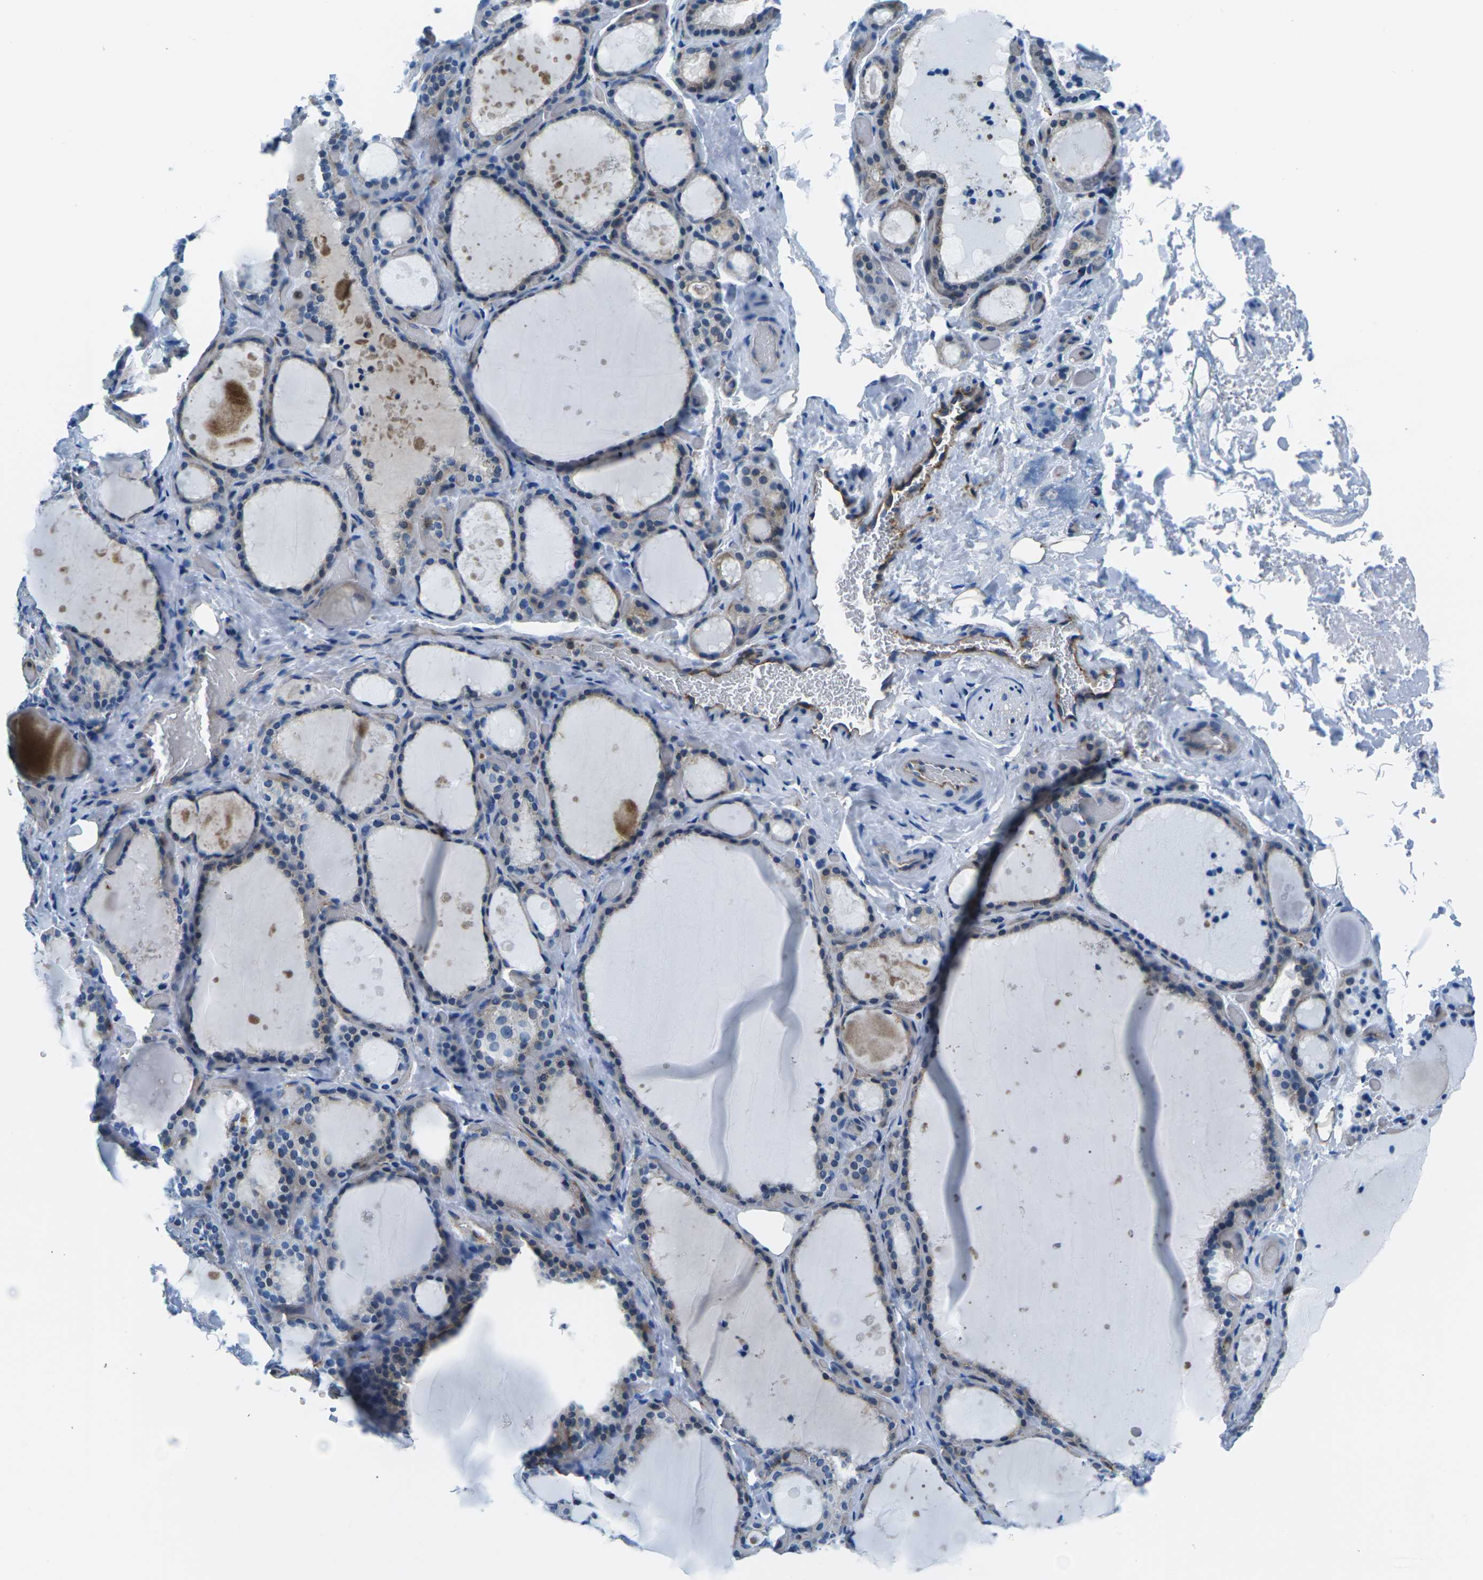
{"staining": {"intensity": "weak", "quantity": "25%-75%", "location": "cytoplasmic/membranous"}, "tissue": "thyroid gland", "cell_type": "Glandular cells", "image_type": "normal", "snomed": [{"axis": "morphology", "description": "Normal tissue, NOS"}, {"axis": "topography", "description": "Thyroid gland"}], "caption": "Brown immunohistochemical staining in unremarkable human thyroid gland shows weak cytoplasmic/membranous staining in about 25%-75% of glandular cells. Nuclei are stained in blue.", "gene": "SOCS4", "patient": {"sex": "female", "age": 44}}